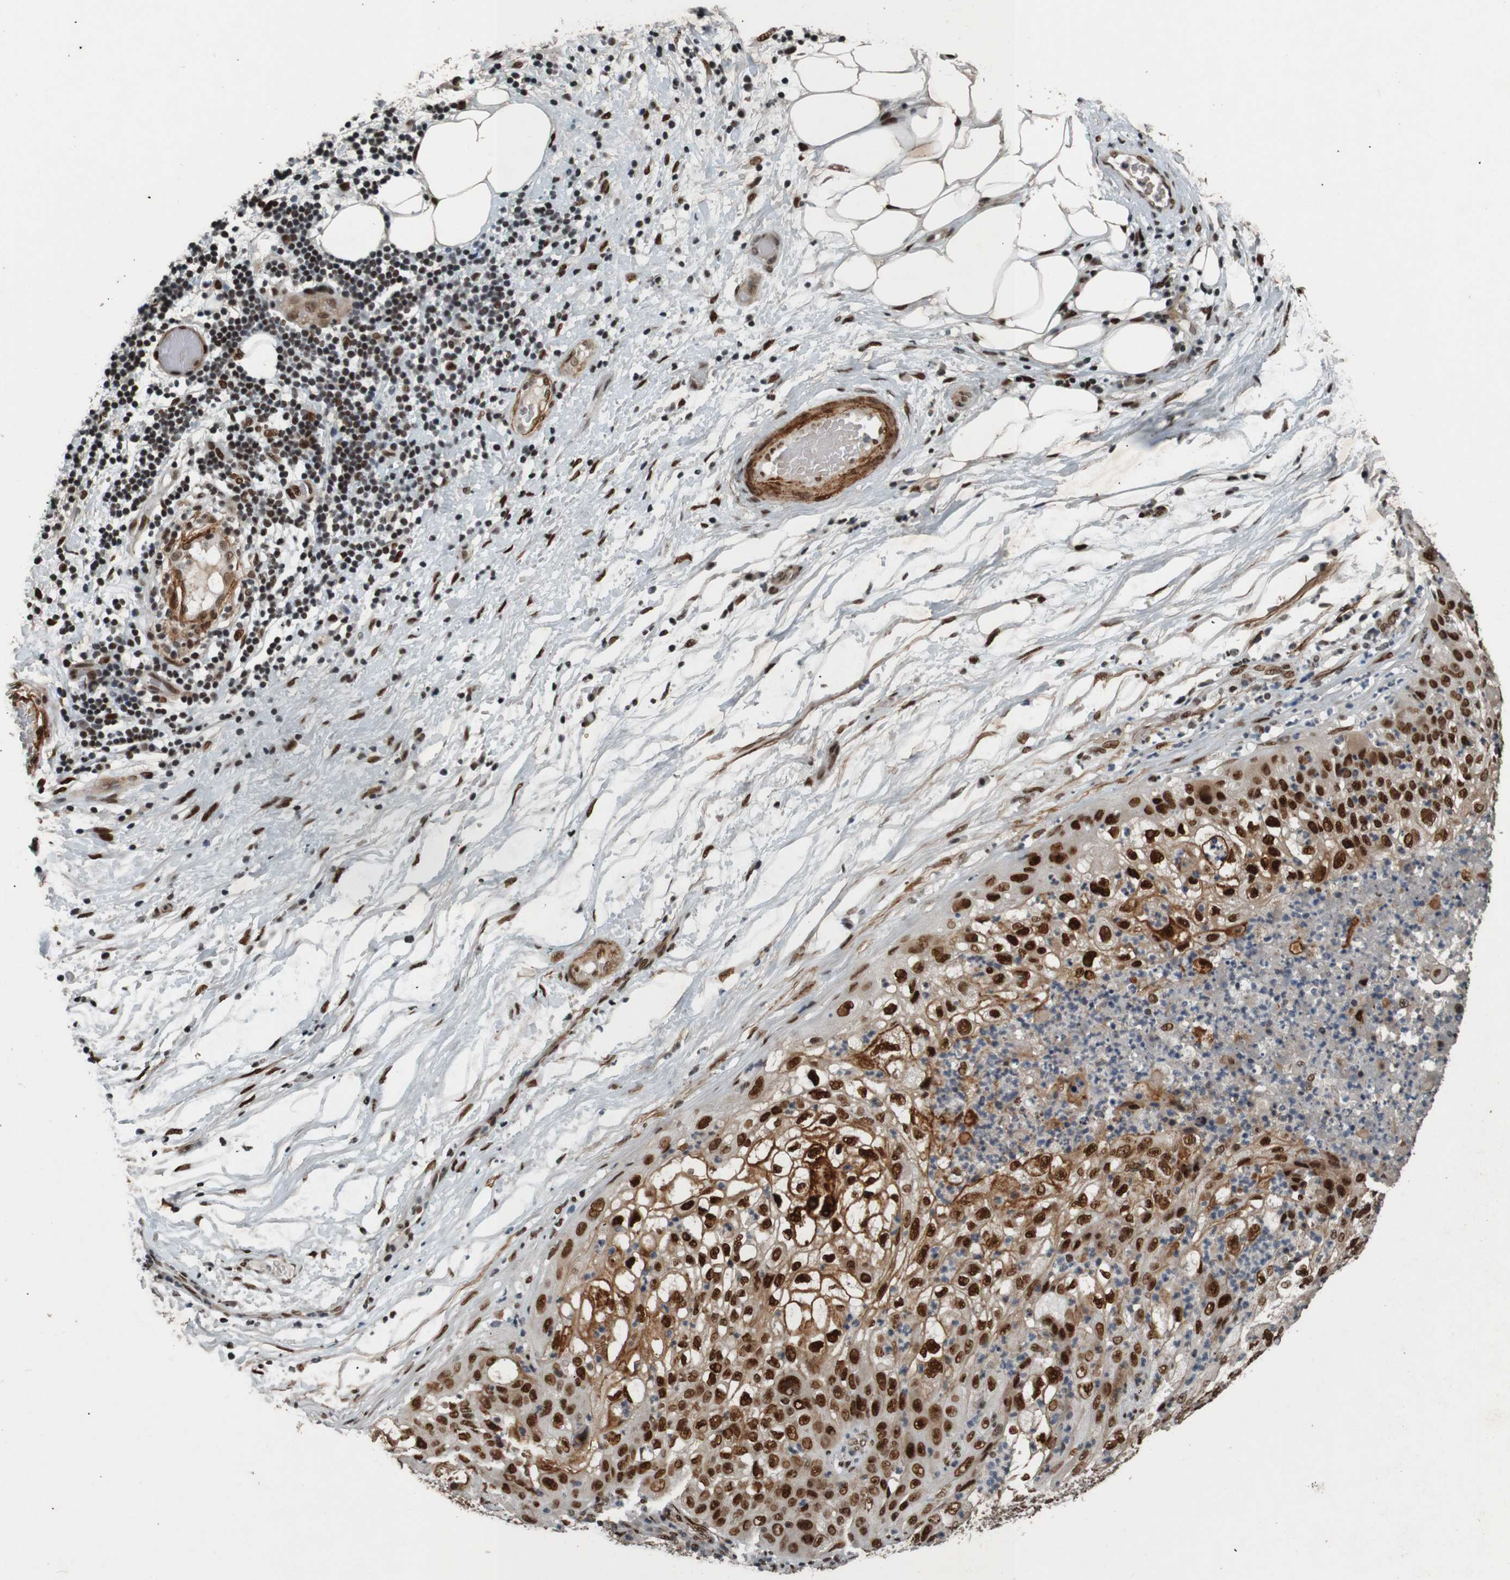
{"staining": {"intensity": "strong", "quantity": ">75%", "location": "cytoplasmic/membranous,nuclear"}, "tissue": "lung cancer", "cell_type": "Tumor cells", "image_type": "cancer", "snomed": [{"axis": "morphology", "description": "Inflammation, NOS"}, {"axis": "morphology", "description": "Squamous cell carcinoma, NOS"}, {"axis": "topography", "description": "Lymph node"}, {"axis": "topography", "description": "Soft tissue"}, {"axis": "topography", "description": "Lung"}], "caption": "This image shows immunohistochemistry staining of lung cancer (squamous cell carcinoma), with high strong cytoplasmic/membranous and nuclear positivity in approximately >75% of tumor cells.", "gene": "HEXIM1", "patient": {"sex": "male", "age": 66}}